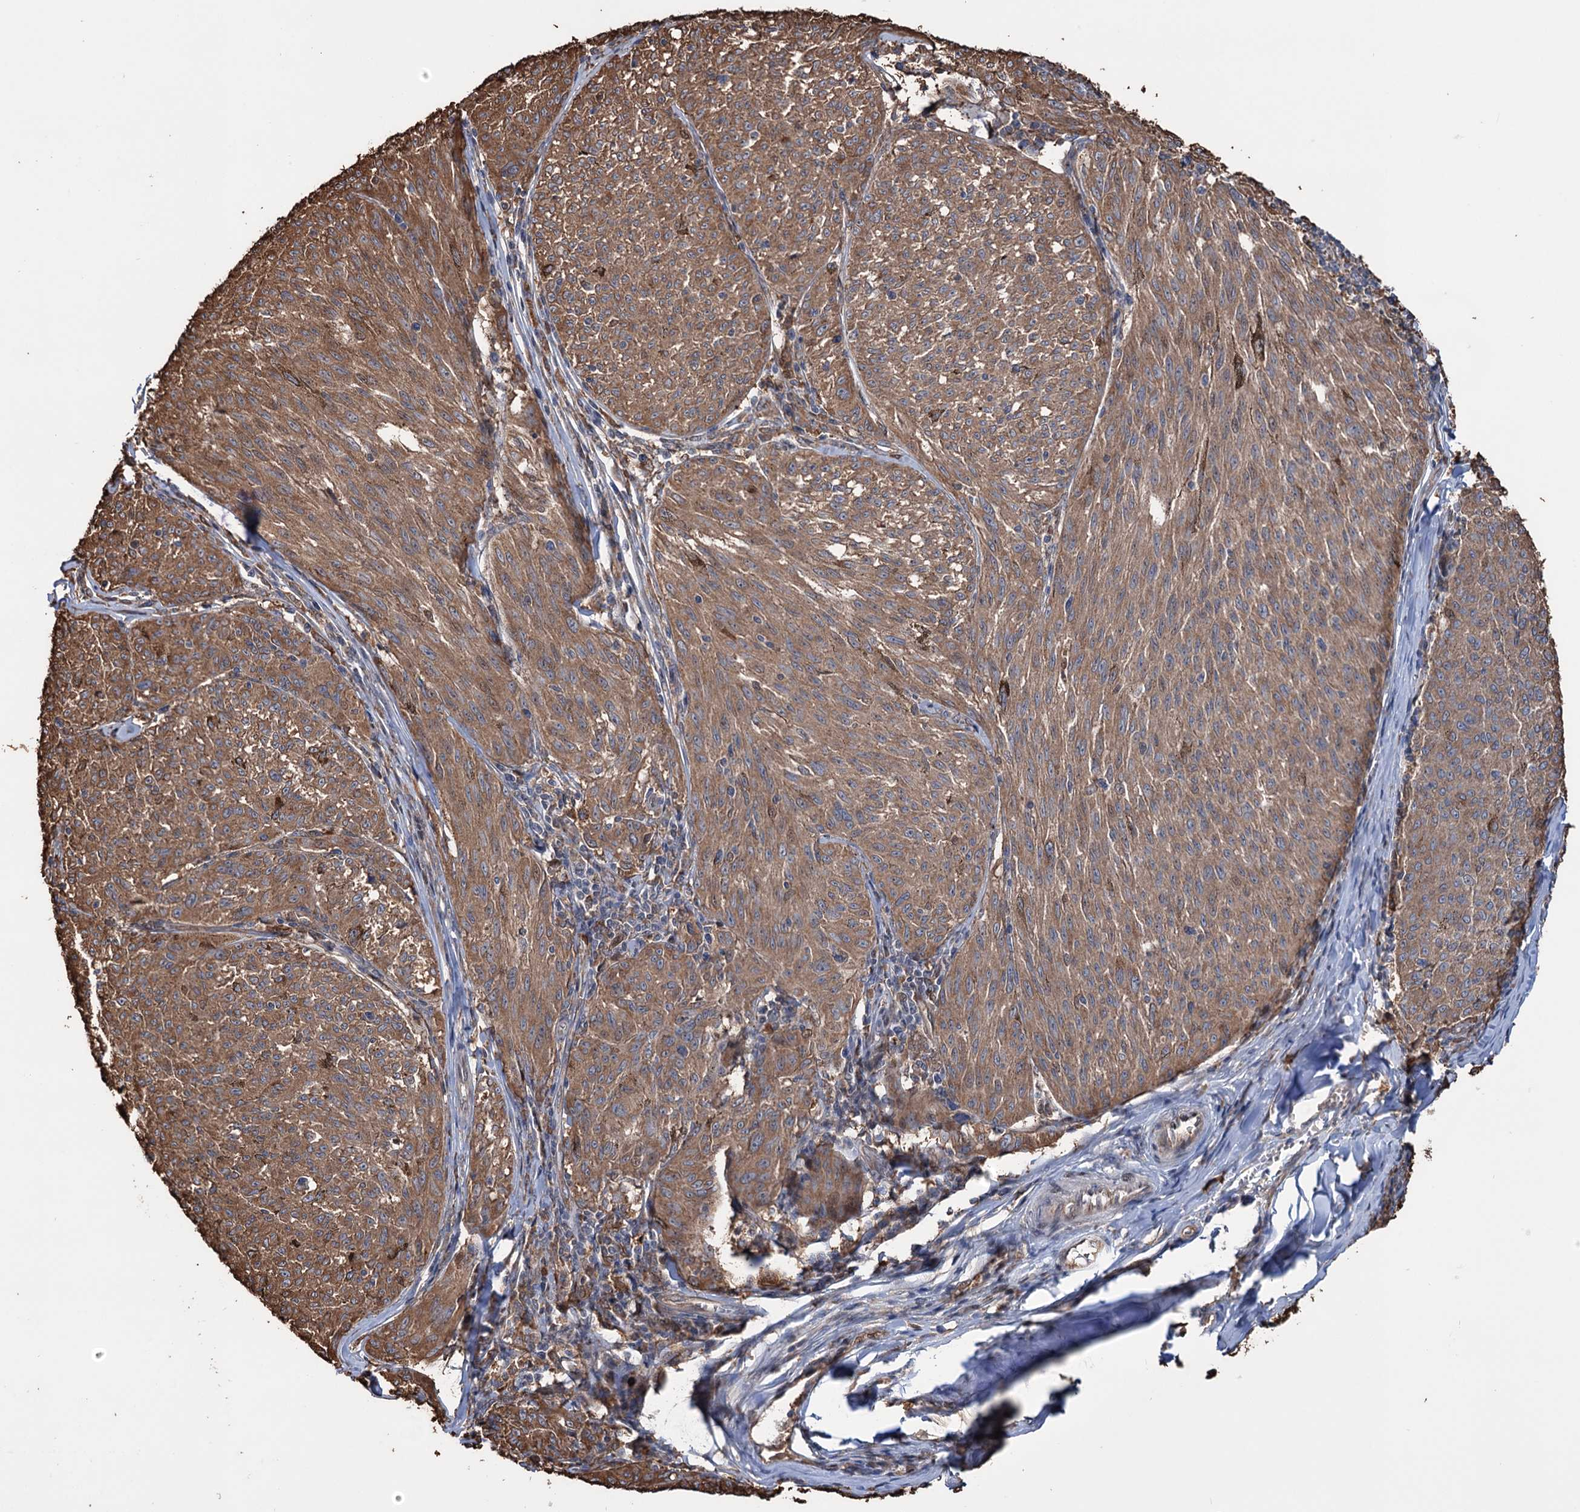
{"staining": {"intensity": "moderate", "quantity": ">75%", "location": "cytoplasmic/membranous"}, "tissue": "melanoma", "cell_type": "Tumor cells", "image_type": "cancer", "snomed": [{"axis": "morphology", "description": "Malignant melanoma, NOS"}, {"axis": "topography", "description": "Skin"}], "caption": "Malignant melanoma was stained to show a protein in brown. There is medium levels of moderate cytoplasmic/membranous expression in about >75% of tumor cells. The staining was performed using DAB to visualize the protein expression in brown, while the nuclei were stained in blue with hematoxylin (Magnification: 20x).", "gene": "NCAPD2", "patient": {"sex": "female", "age": 72}}